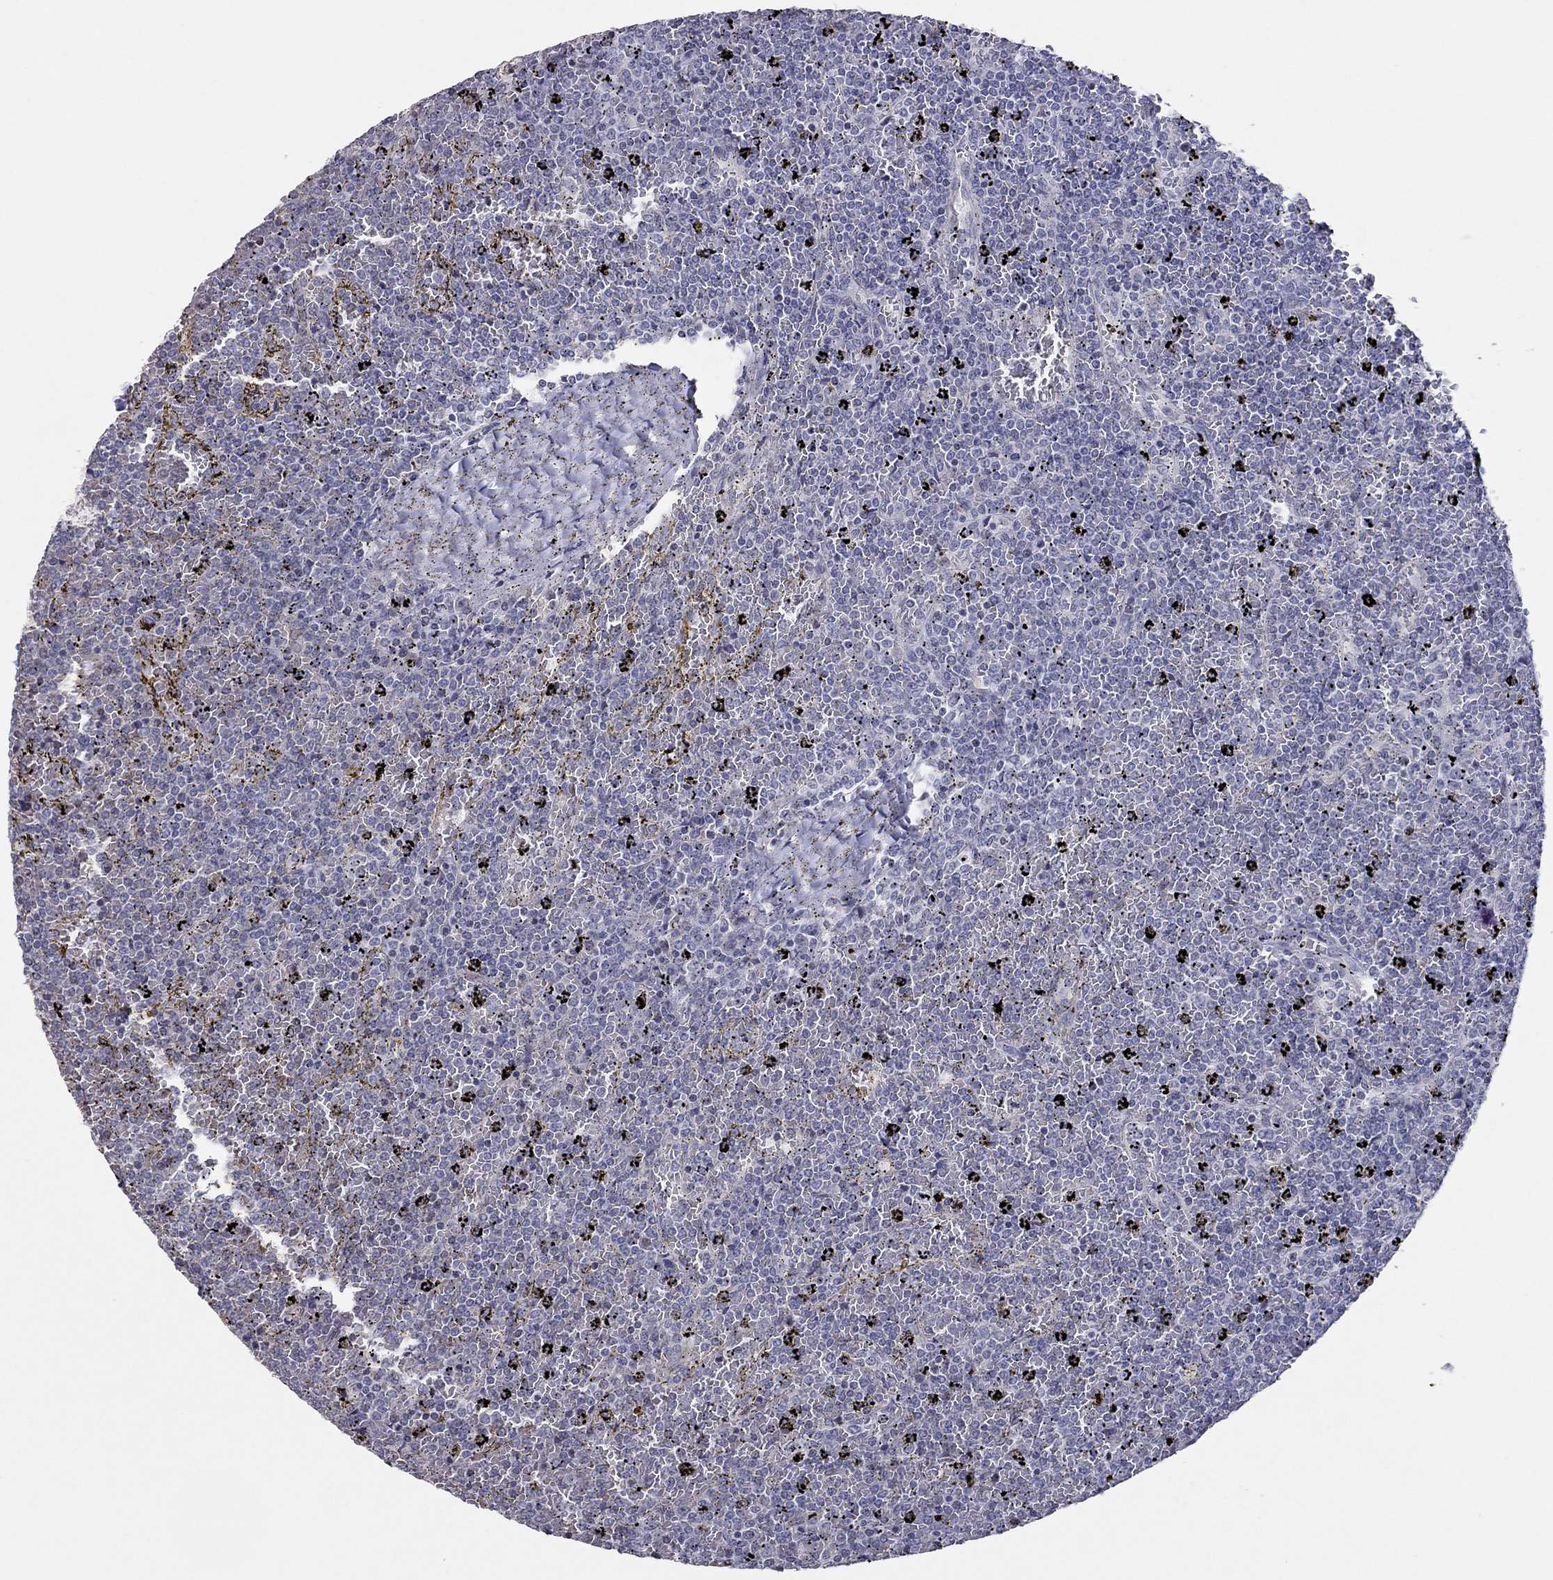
{"staining": {"intensity": "negative", "quantity": "none", "location": "none"}, "tissue": "lymphoma", "cell_type": "Tumor cells", "image_type": "cancer", "snomed": [{"axis": "morphology", "description": "Malignant lymphoma, non-Hodgkin's type, Low grade"}, {"axis": "topography", "description": "Spleen"}], "caption": "This is an immunohistochemistry (IHC) histopathology image of human lymphoma. There is no expression in tumor cells.", "gene": "TSHB", "patient": {"sex": "female", "age": 77}}